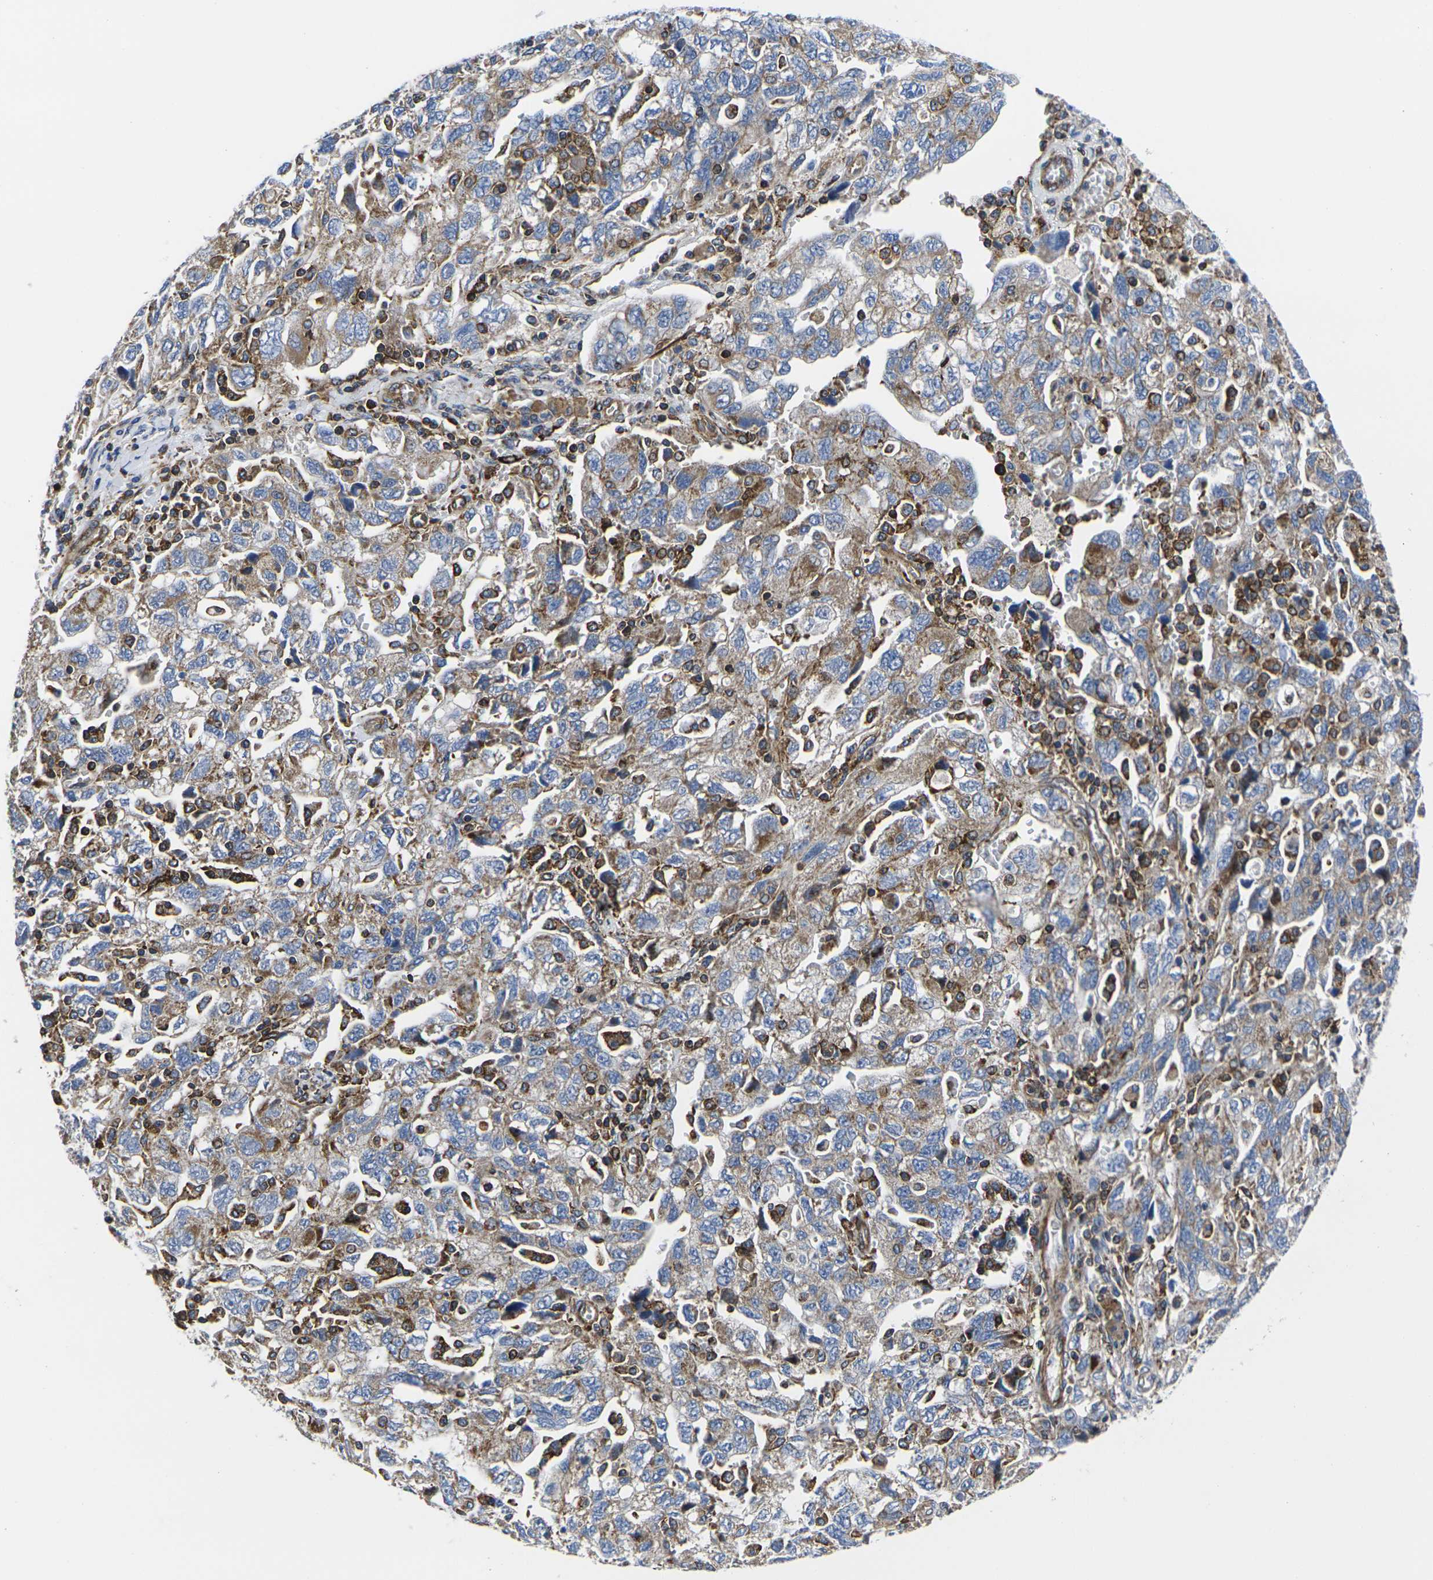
{"staining": {"intensity": "moderate", "quantity": ">75%", "location": "cytoplasmic/membranous"}, "tissue": "ovarian cancer", "cell_type": "Tumor cells", "image_type": "cancer", "snomed": [{"axis": "morphology", "description": "Carcinoma, NOS"}, {"axis": "morphology", "description": "Cystadenocarcinoma, serous, NOS"}, {"axis": "topography", "description": "Ovary"}], "caption": "Tumor cells demonstrate medium levels of moderate cytoplasmic/membranous expression in about >75% of cells in ovarian cancer (carcinoma).", "gene": "GPR4", "patient": {"sex": "female", "age": 69}}